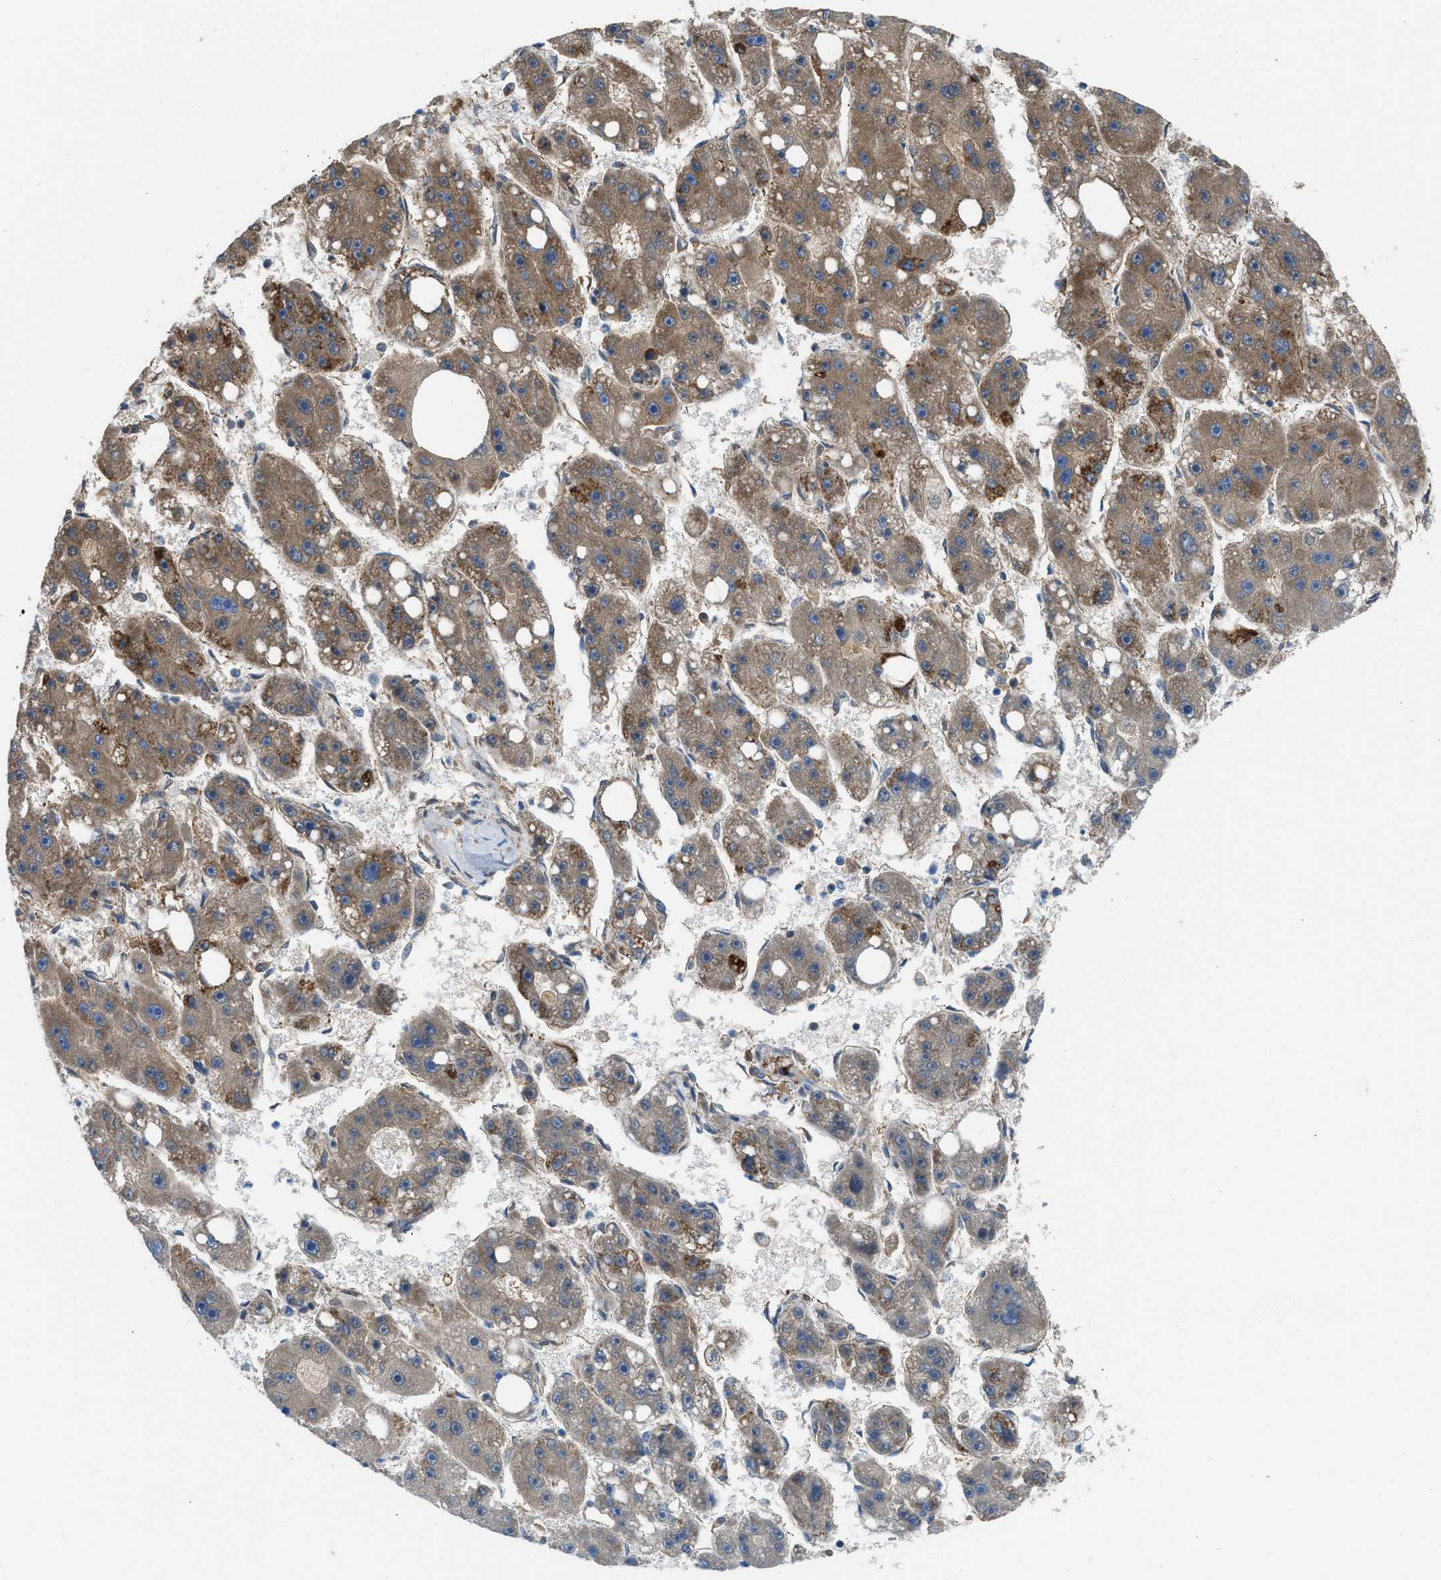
{"staining": {"intensity": "weak", "quantity": ">75%", "location": "cytoplasmic/membranous"}, "tissue": "liver cancer", "cell_type": "Tumor cells", "image_type": "cancer", "snomed": [{"axis": "morphology", "description": "Carcinoma, Hepatocellular, NOS"}, {"axis": "topography", "description": "Liver"}], "caption": "Immunohistochemical staining of hepatocellular carcinoma (liver) shows low levels of weak cytoplasmic/membranous protein staining in approximately >75% of tumor cells. (IHC, brightfield microscopy, high magnification).", "gene": "SLC10A3", "patient": {"sex": "female", "age": 61}}